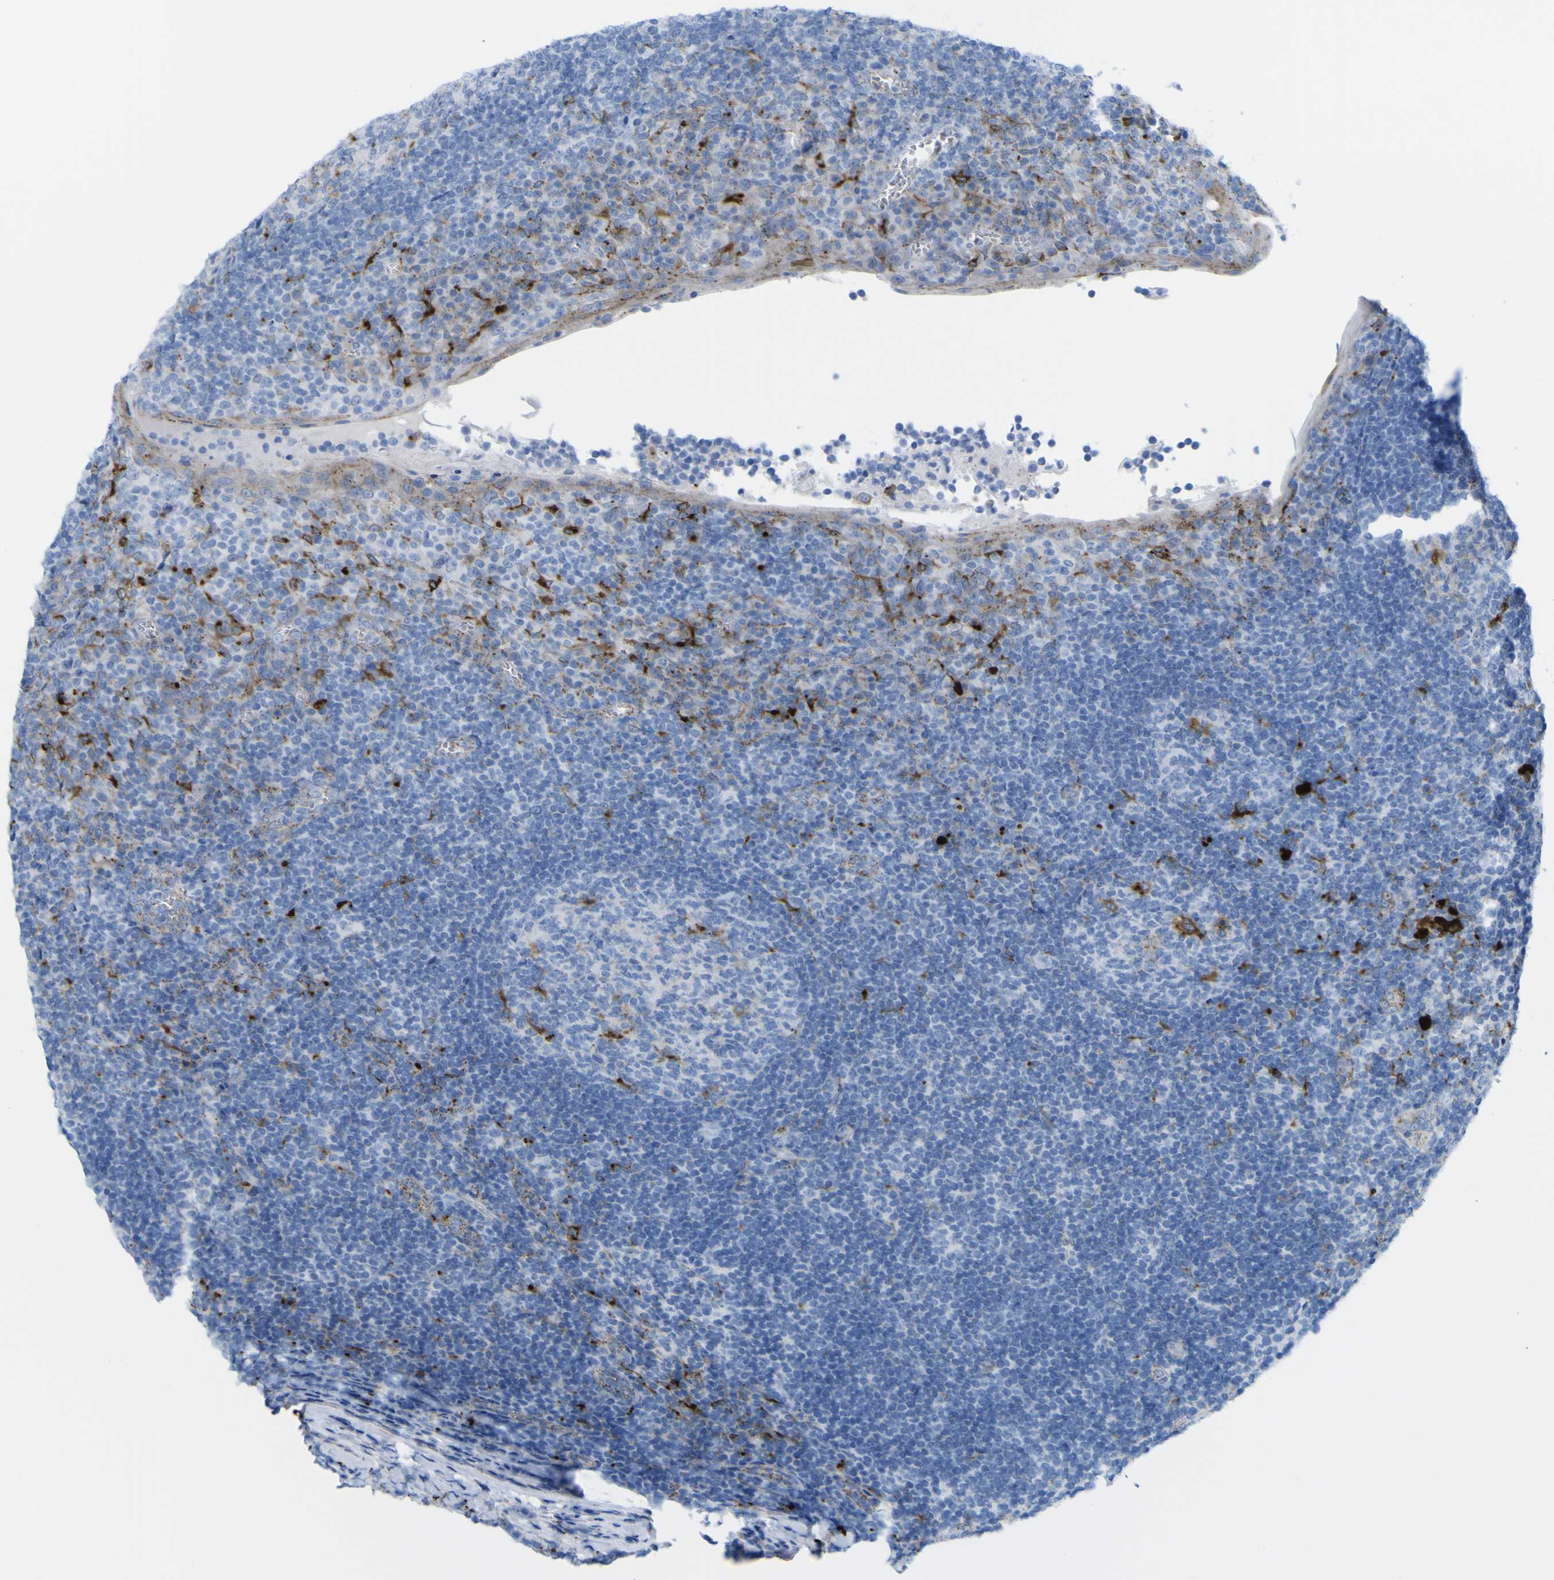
{"staining": {"intensity": "moderate", "quantity": "<25%", "location": "cytoplasmic/membranous"}, "tissue": "tonsil", "cell_type": "Germinal center cells", "image_type": "normal", "snomed": [{"axis": "morphology", "description": "Normal tissue, NOS"}, {"axis": "topography", "description": "Tonsil"}], "caption": "Benign tonsil exhibits moderate cytoplasmic/membranous staining in about <25% of germinal center cells, visualized by immunohistochemistry.", "gene": "PLD3", "patient": {"sex": "male", "age": 37}}